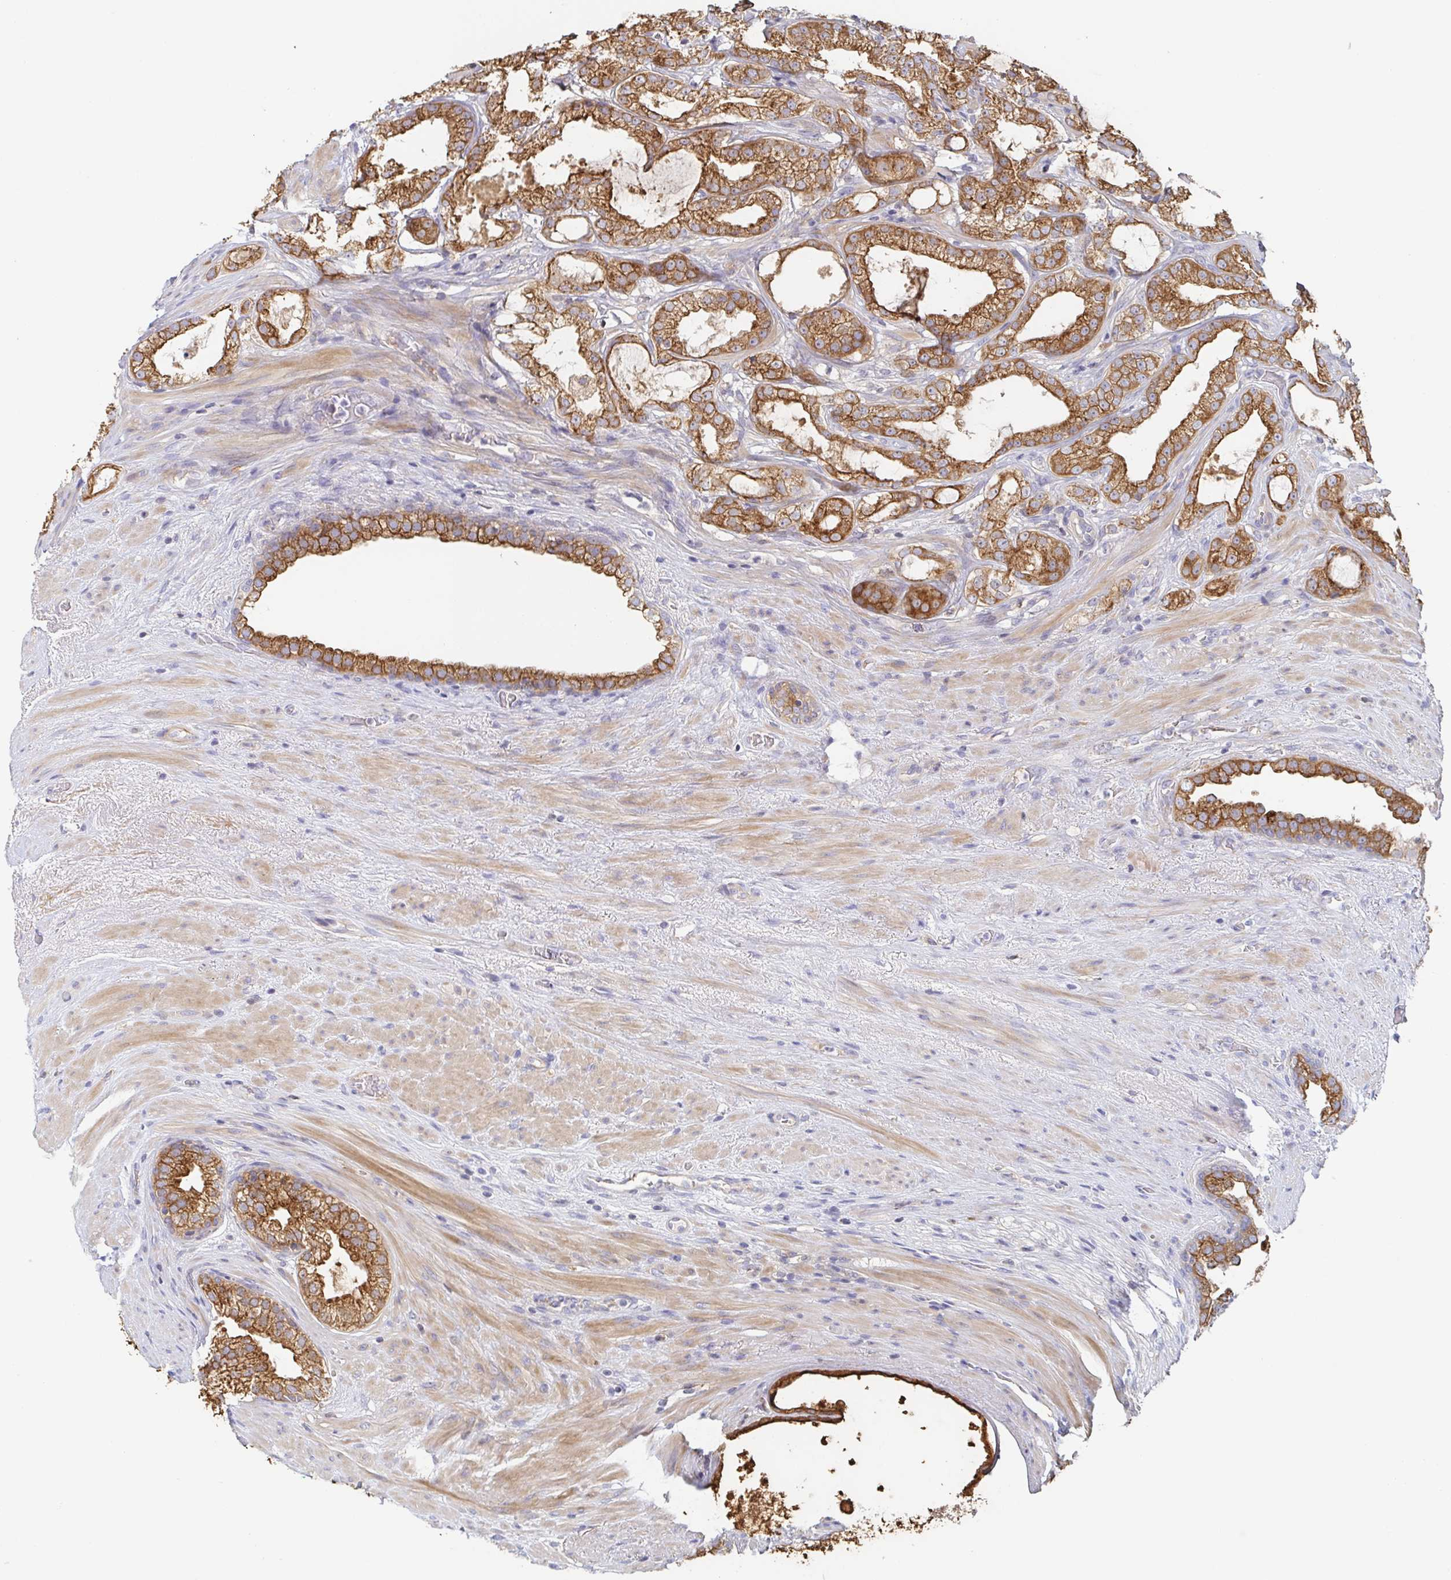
{"staining": {"intensity": "strong", "quantity": ">75%", "location": "cytoplasmic/membranous"}, "tissue": "prostate cancer", "cell_type": "Tumor cells", "image_type": "cancer", "snomed": [{"axis": "morphology", "description": "Adenocarcinoma, High grade"}, {"axis": "topography", "description": "Prostate"}], "caption": "Immunohistochemistry photomicrograph of neoplastic tissue: human high-grade adenocarcinoma (prostate) stained using immunohistochemistry (IHC) demonstrates high levels of strong protein expression localized specifically in the cytoplasmic/membranous of tumor cells, appearing as a cytoplasmic/membranous brown color.", "gene": "TUFT1", "patient": {"sex": "male", "age": 65}}